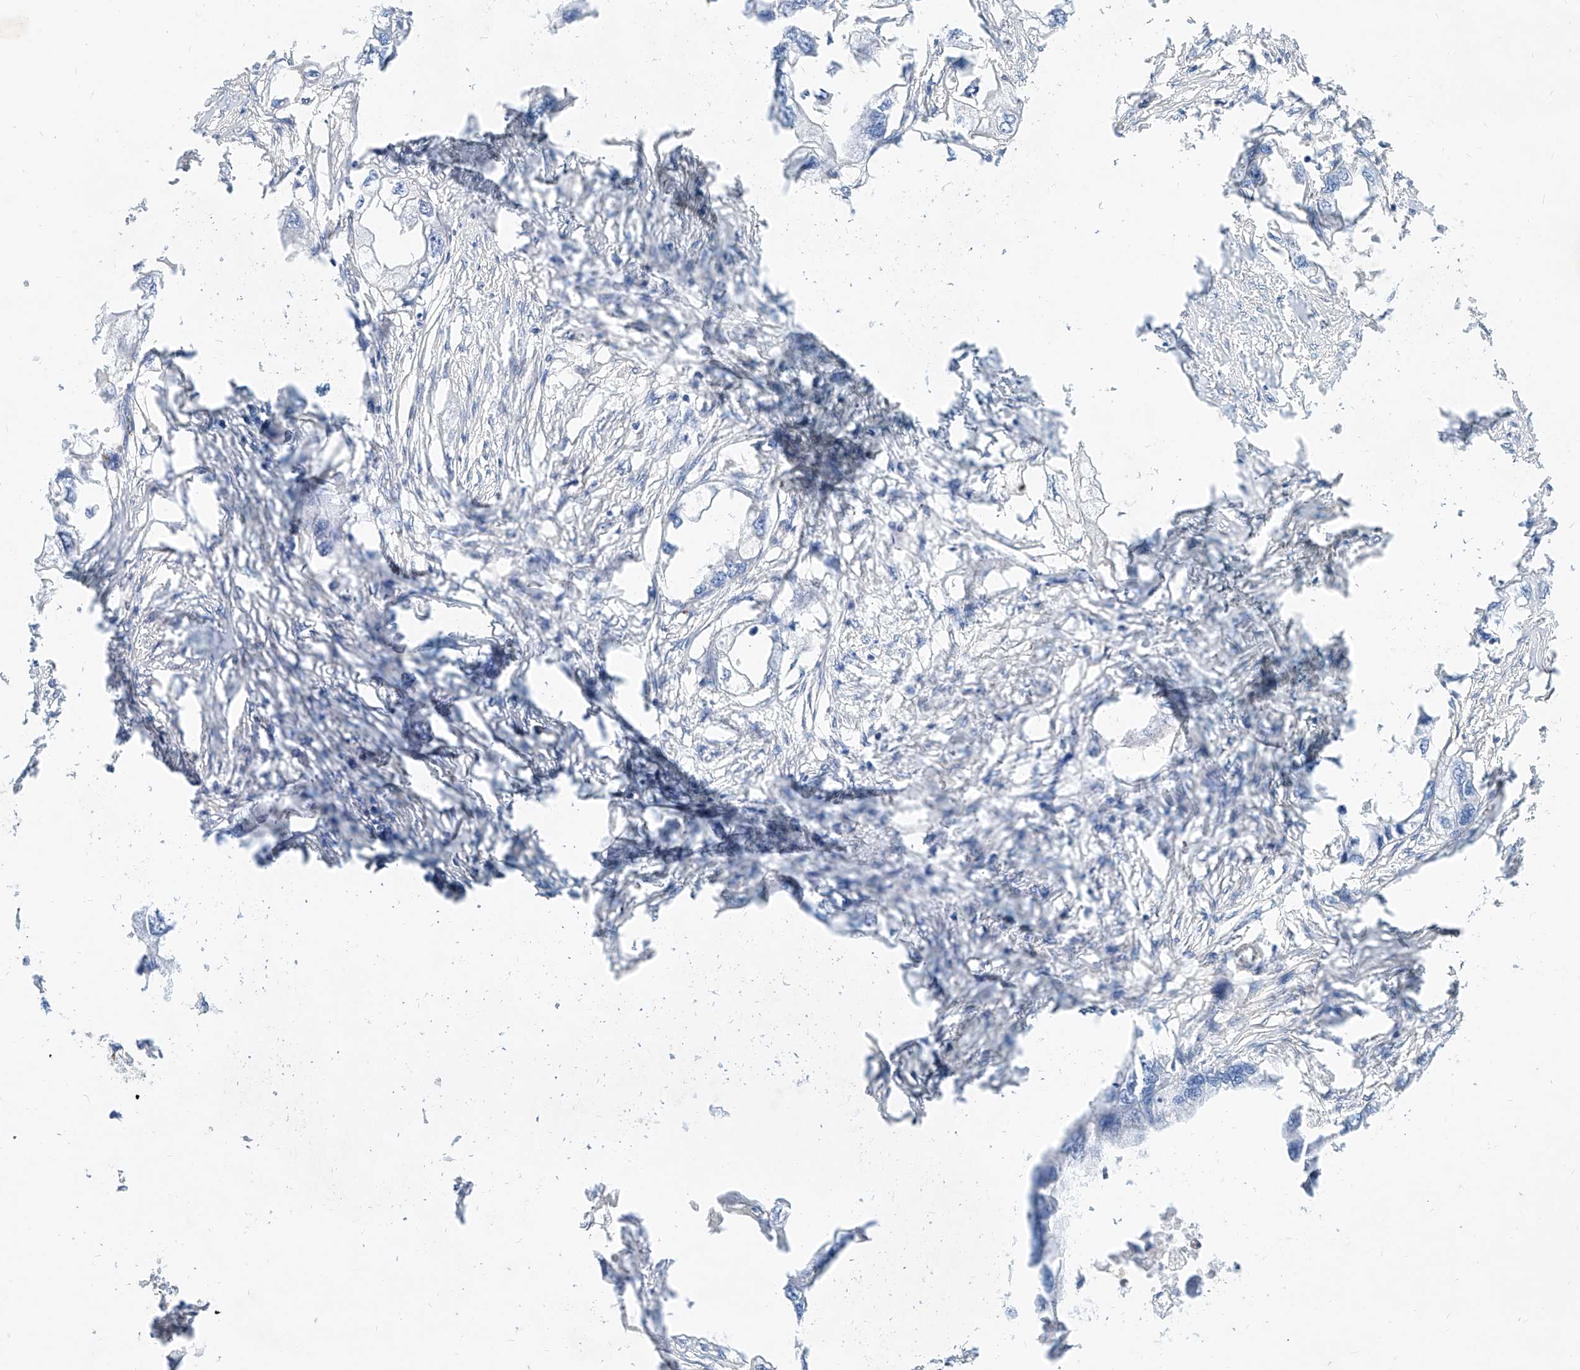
{"staining": {"intensity": "negative", "quantity": "none", "location": "none"}, "tissue": "endometrial cancer", "cell_type": "Tumor cells", "image_type": "cancer", "snomed": [{"axis": "morphology", "description": "Adenocarcinoma, NOS"}, {"axis": "morphology", "description": "Adenocarcinoma, metastatic, NOS"}, {"axis": "topography", "description": "Adipose tissue"}, {"axis": "topography", "description": "Endometrium"}], "caption": "This is an IHC histopathology image of human endometrial cancer. There is no staining in tumor cells.", "gene": "TAS2R60", "patient": {"sex": "female", "age": 67}}